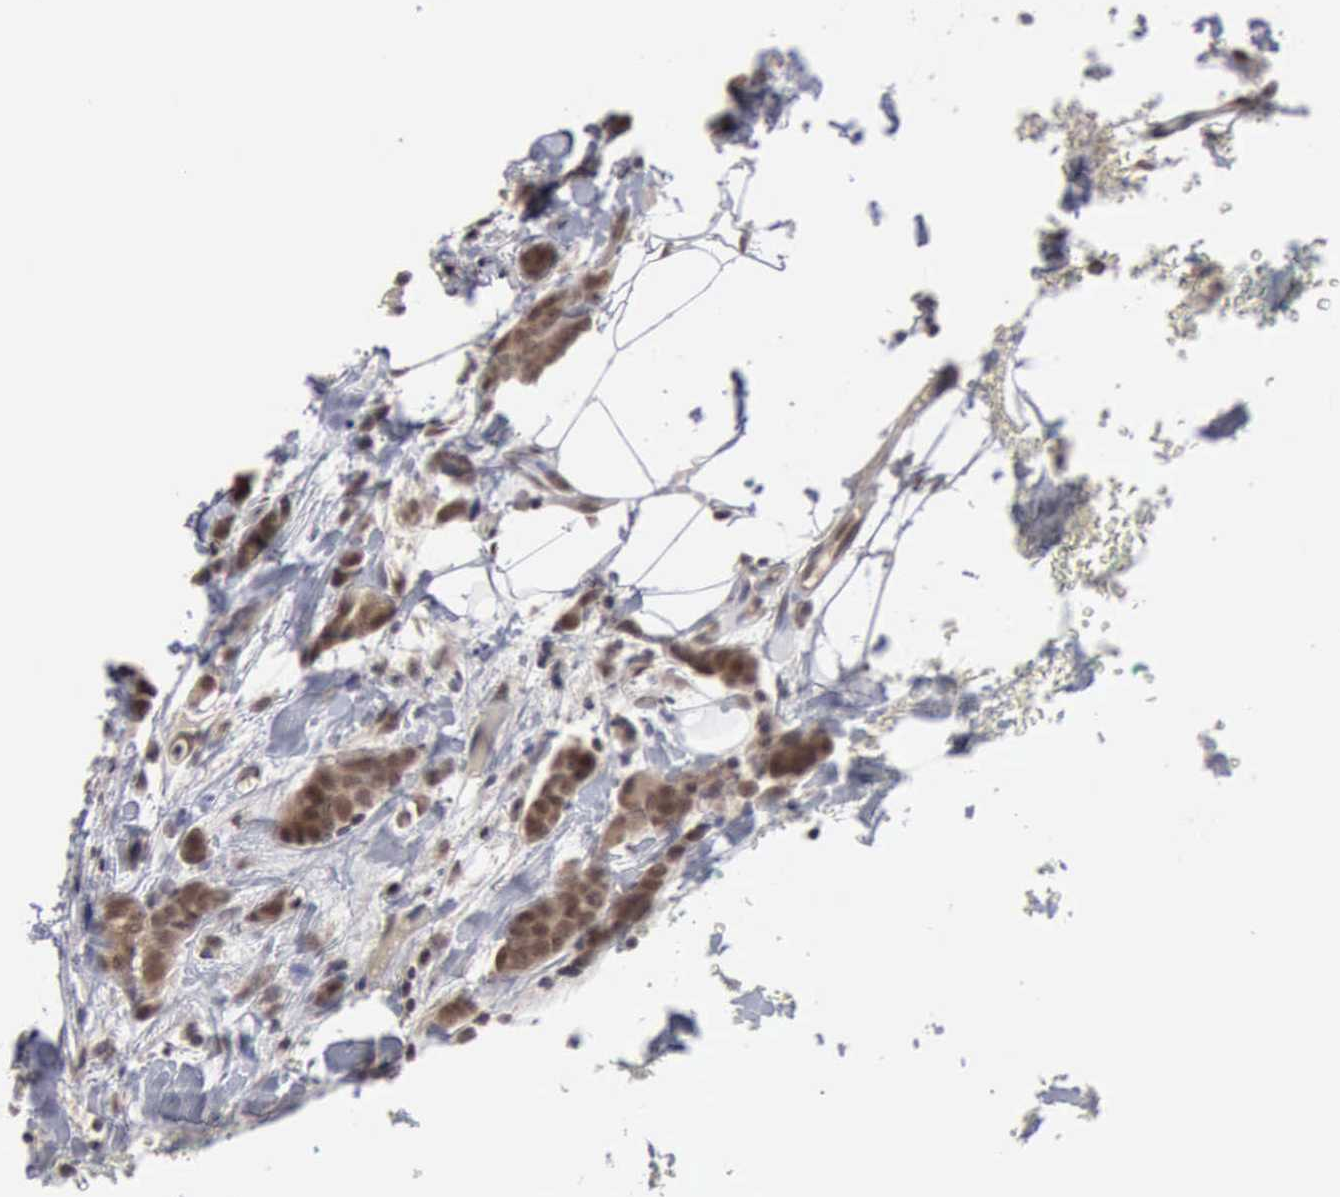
{"staining": {"intensity": "moderate", "quantity": ">75%", "location": "nuclear"}, "tissue": "breast cancer", "cell_type": "Tumor cells", "image_type": "cancer", "snomed": [{"axis": "morphology", "description": "Lobular carcinoma"}, {"axis": "topography", "description": "Breast"}], "caption": "Immunohistochemistry (IHC) (DAB (3,3'-diaminobenzidine)) staining of human lobular carcinoma (breast) displays moderate nuclear protein expression in about >75% of tumor cells.", "gene": "CDKN2A", "patient": {"sex": "female", "age": 60}}